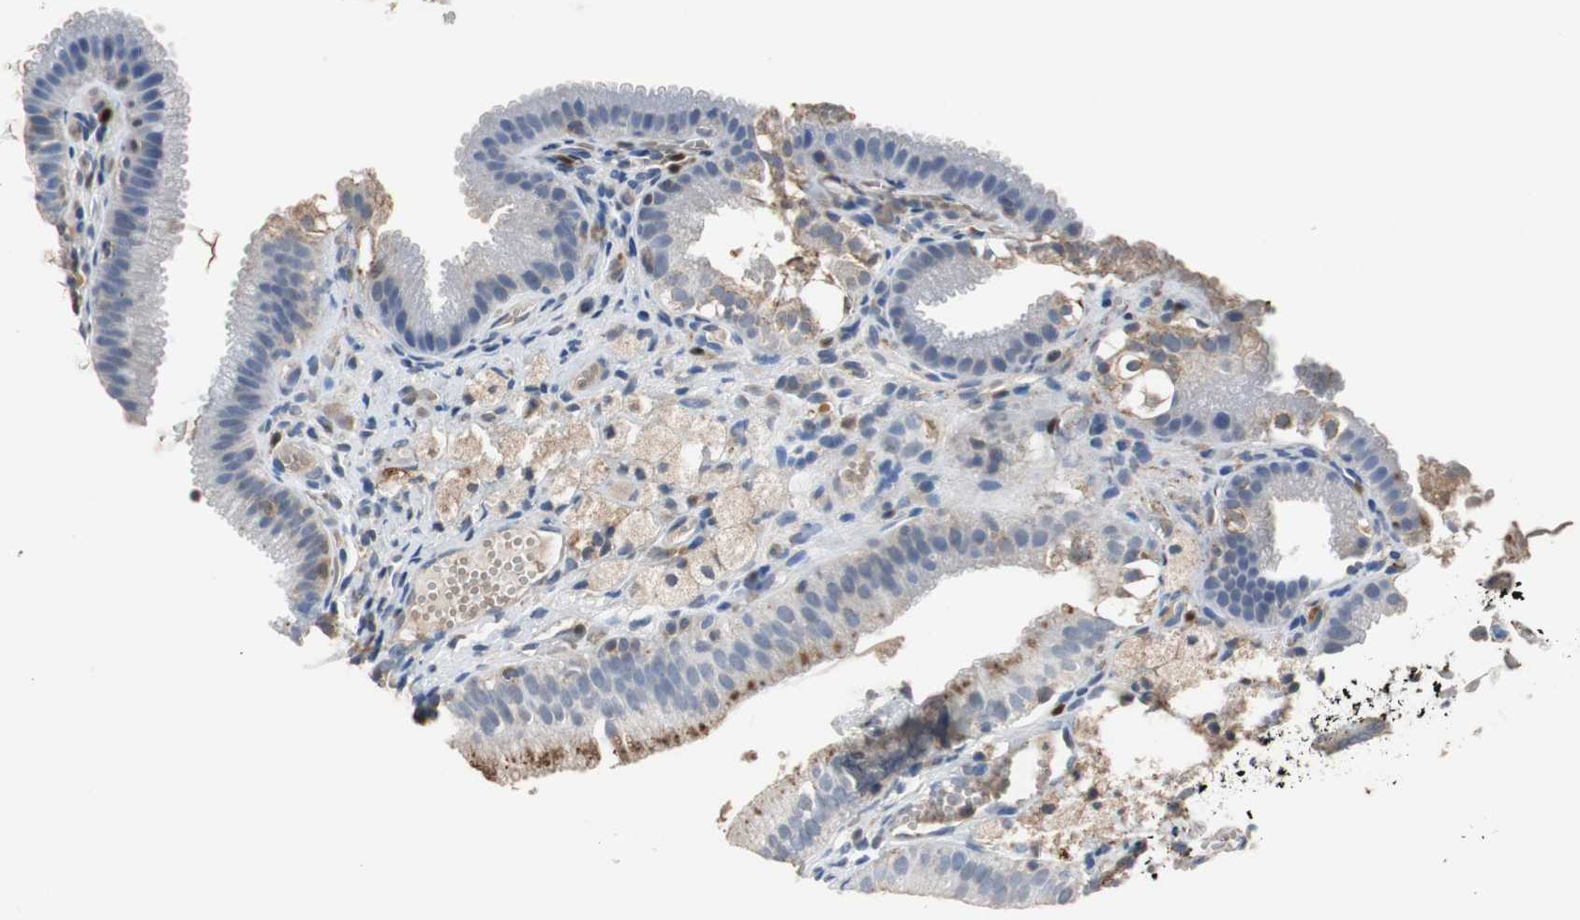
{"staining": {"intensity": "moderate", "quantity": "25%-75%", "location": "cytoplasmic/membranous"}, "tissue": "gallbladder", "cell_type": "Glandular cells", "image_type": "normal", "snomed": [{"axis": "morphology", "description": "Normal tissue, NOS"}, {"axis": "topography", "description": "Gallbladder"}], "caption": "Immunohistochemistry of normal gallbladder displays medium levels of moderate cytoplasmic/membranous expression in about 25%-75% of glandular cells.", "gene": "CALB2", "patient": {"sex": "female", "age": 24}}